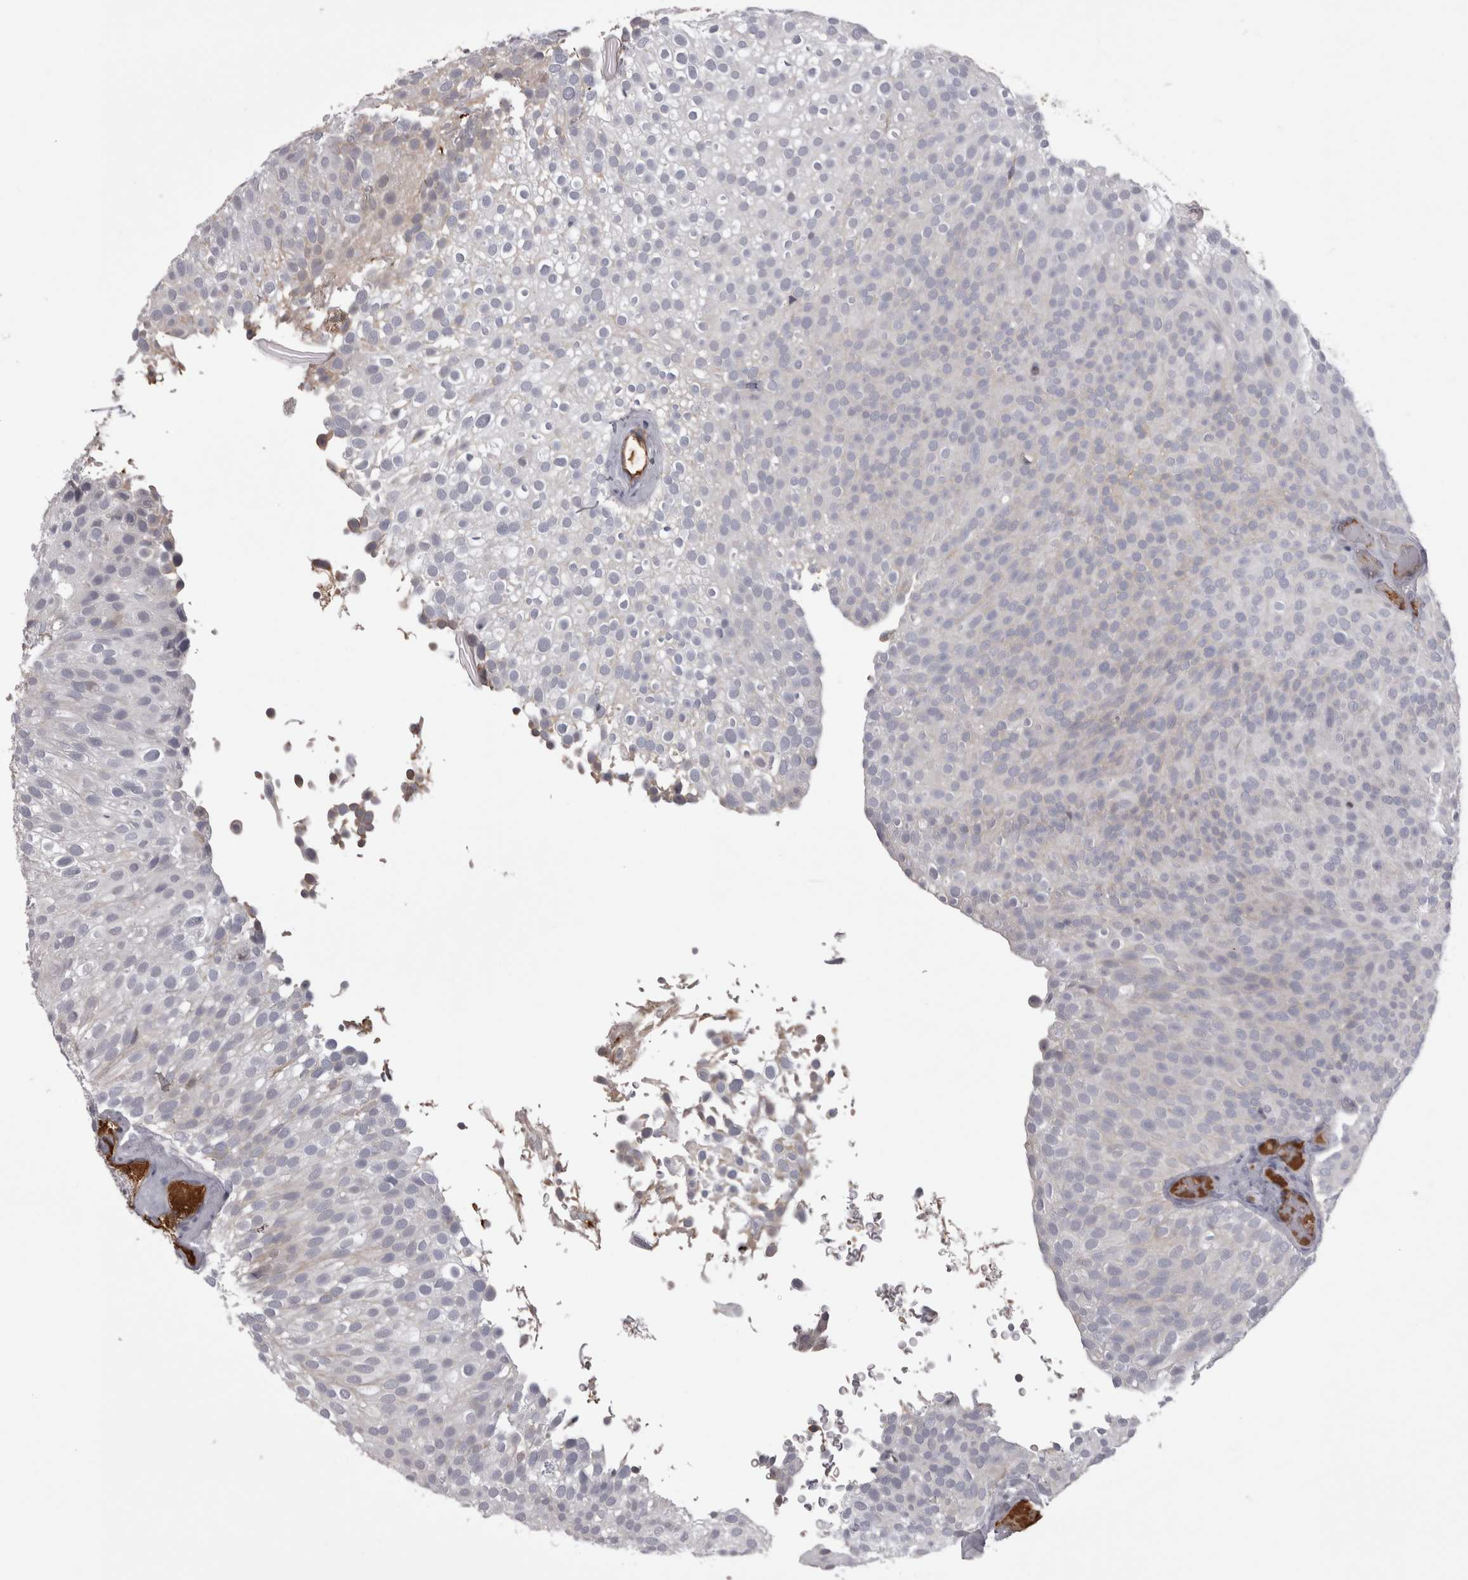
{"staining": {"intensity": "negative", "quantity": "none", "location": "none"}, "tissue": "urothelial cancer", "cell_type": "Tumor cells", "image_type": "cancer", "snomed": [{"axis": "morphology", "description": "Urothelial carcinoma, Low grade"}, {"axis": "topography", "description": "Urinary bladder"}], "caption": "Tumor cells are negative for protein expression in human urothelial cancer.", "gene": "SAA4", "patient": {"sex": "male", "age": 78}}